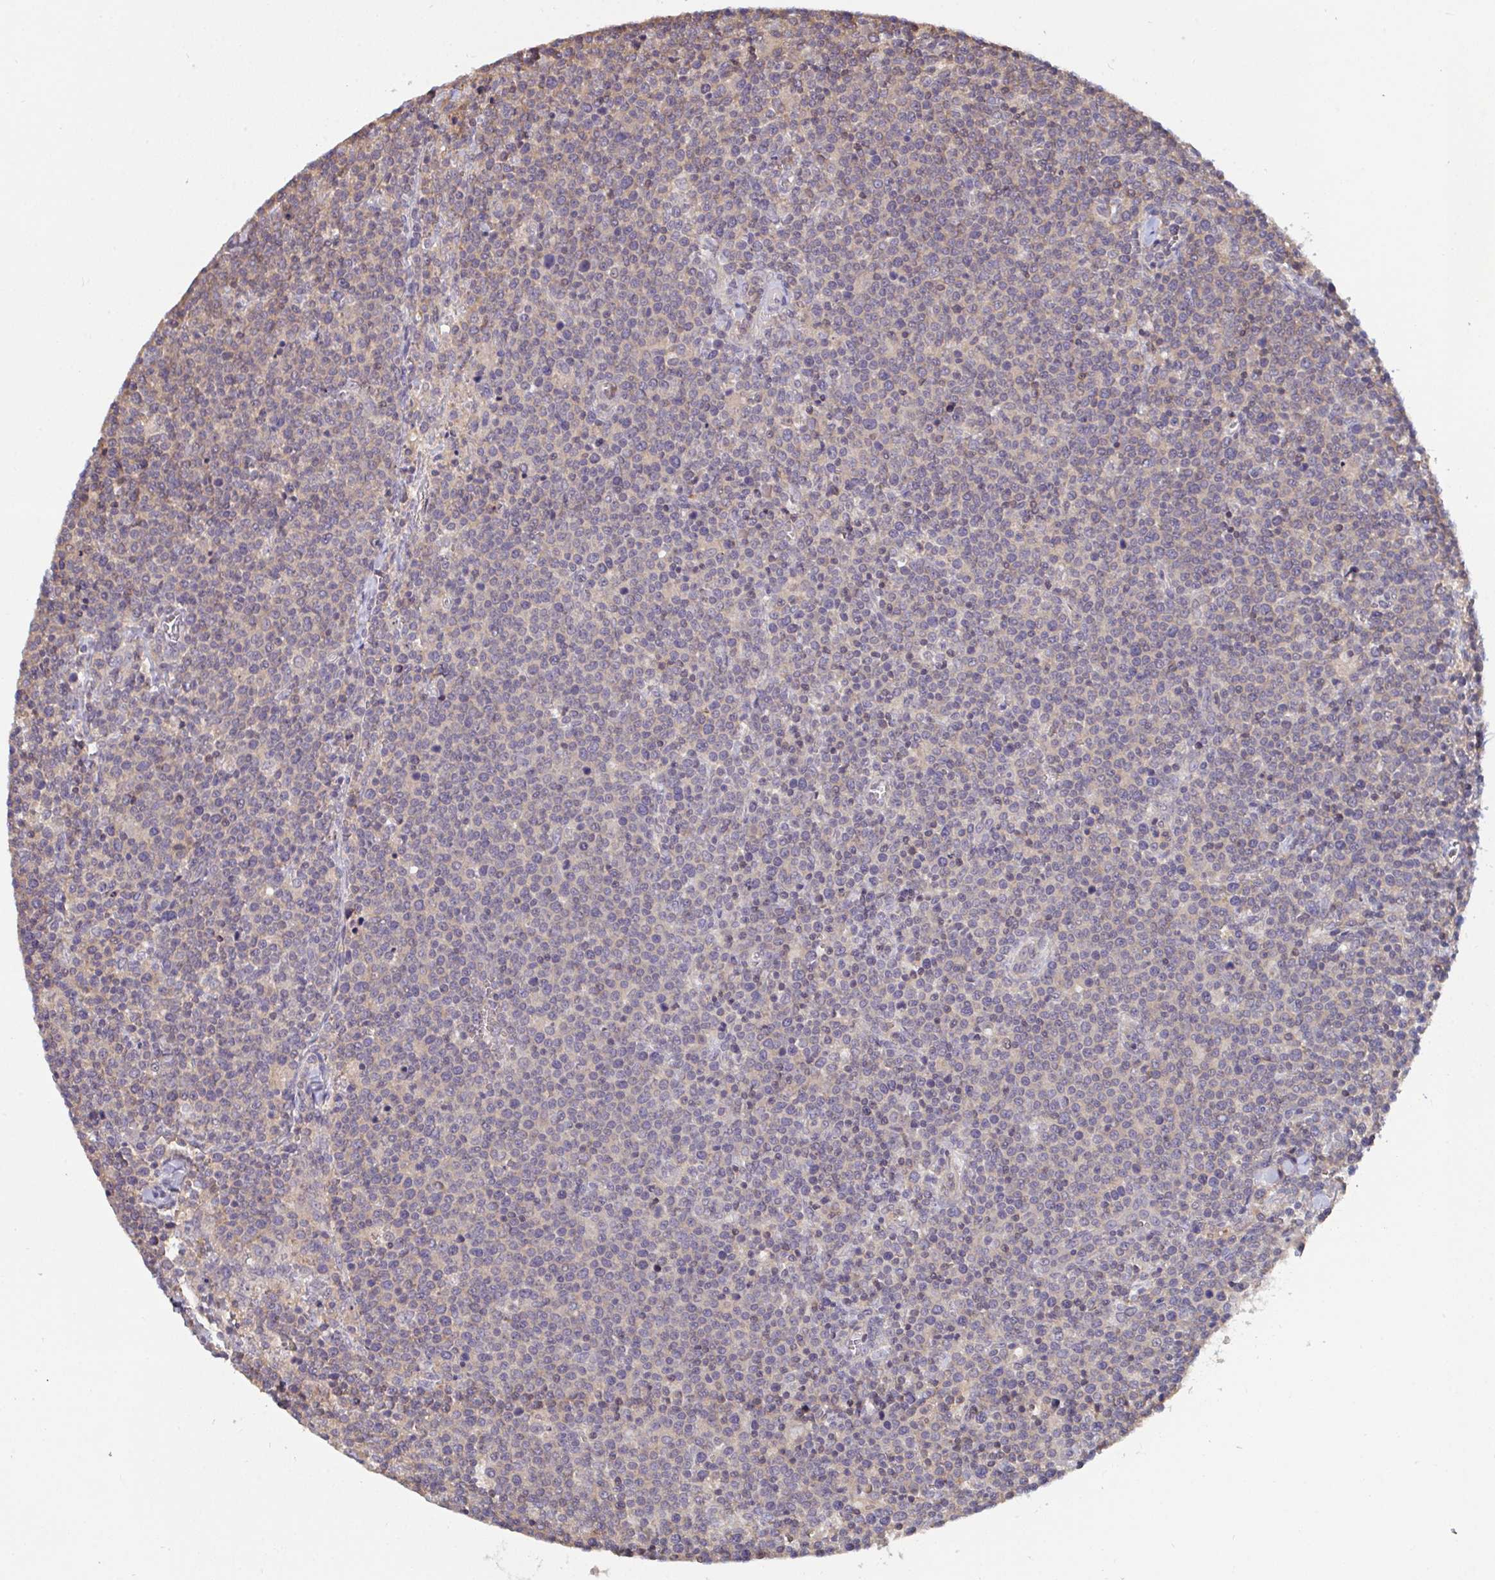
{"staining": {"intensity": "negative", "quantity": "none", "location": "none"}, "tissue": "lymphoma", "cell_type": "Tumor cells", "image_type": "cancer", "snomed": [{"axis": "morphology", "description": "Malignant lymphoma, non-Hodgkin's type, High grade"}, {"axis": "topography", "description": "Lymph node"}], "caption": "Photomicrograph shows no protein staining in tumor cells of lymphoma tissue.", "gene": "TTC9C", "patient": {"sex": "male", "age": 61}}